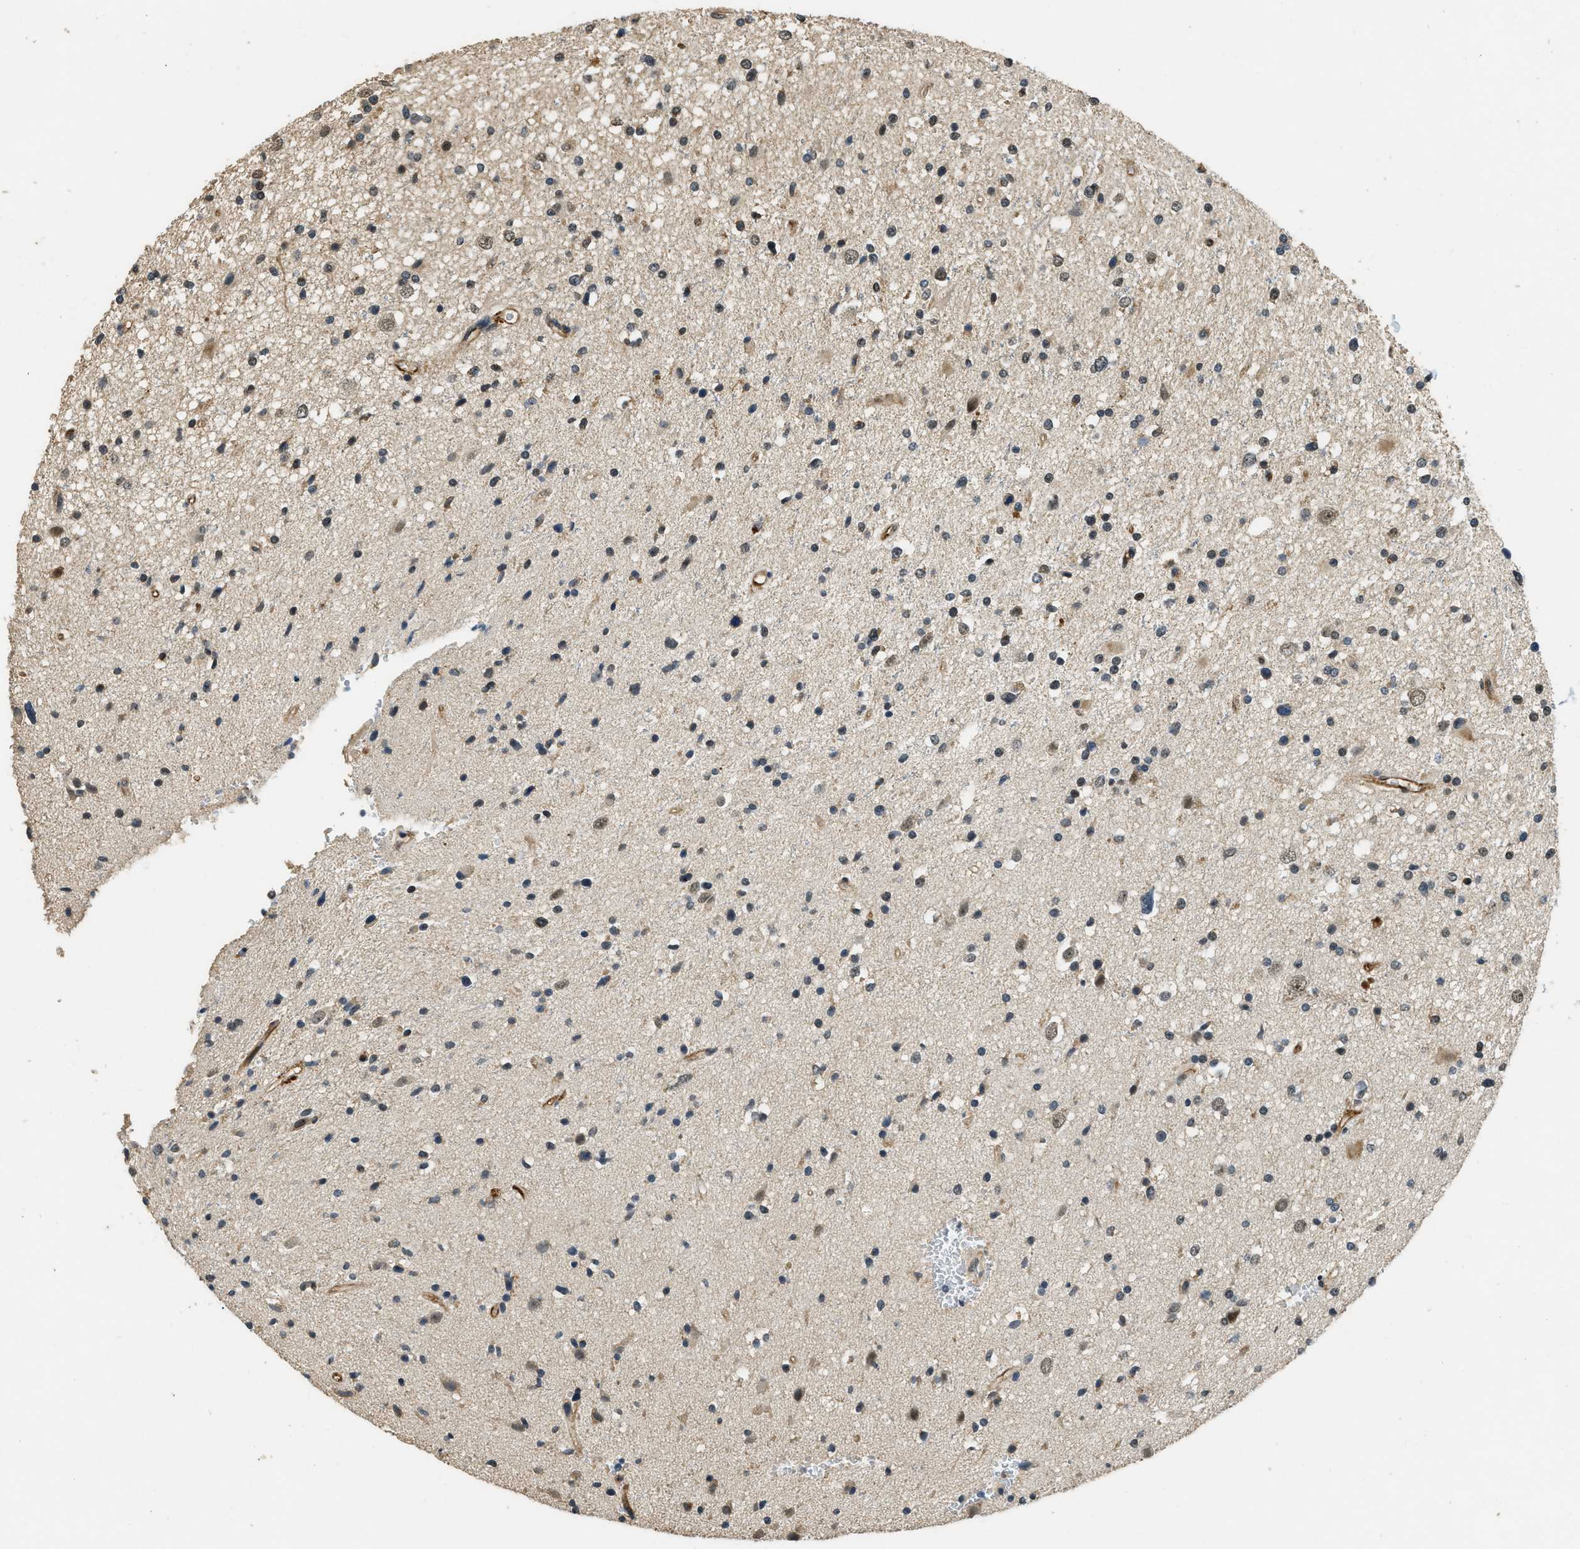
{"staining": {"intensity": "weak", "quantity": "<25%", "location": "nuclear"}, "tissue": "glioma", "cell_type": "Tumor cells", "image_type": "cancer", "snomed": [{"axis": "morphology", "description": "Glioma, malignant, High grade"}, {"axis": "topography", "description": "Brain"}], "caption": "Immunohistochemistry (IHC) of human malignant glioma (high-grade) demonstrates no positivity in tumor cells.", "gene": "MED21", "patient": {"sex": "male", "age": 33}}